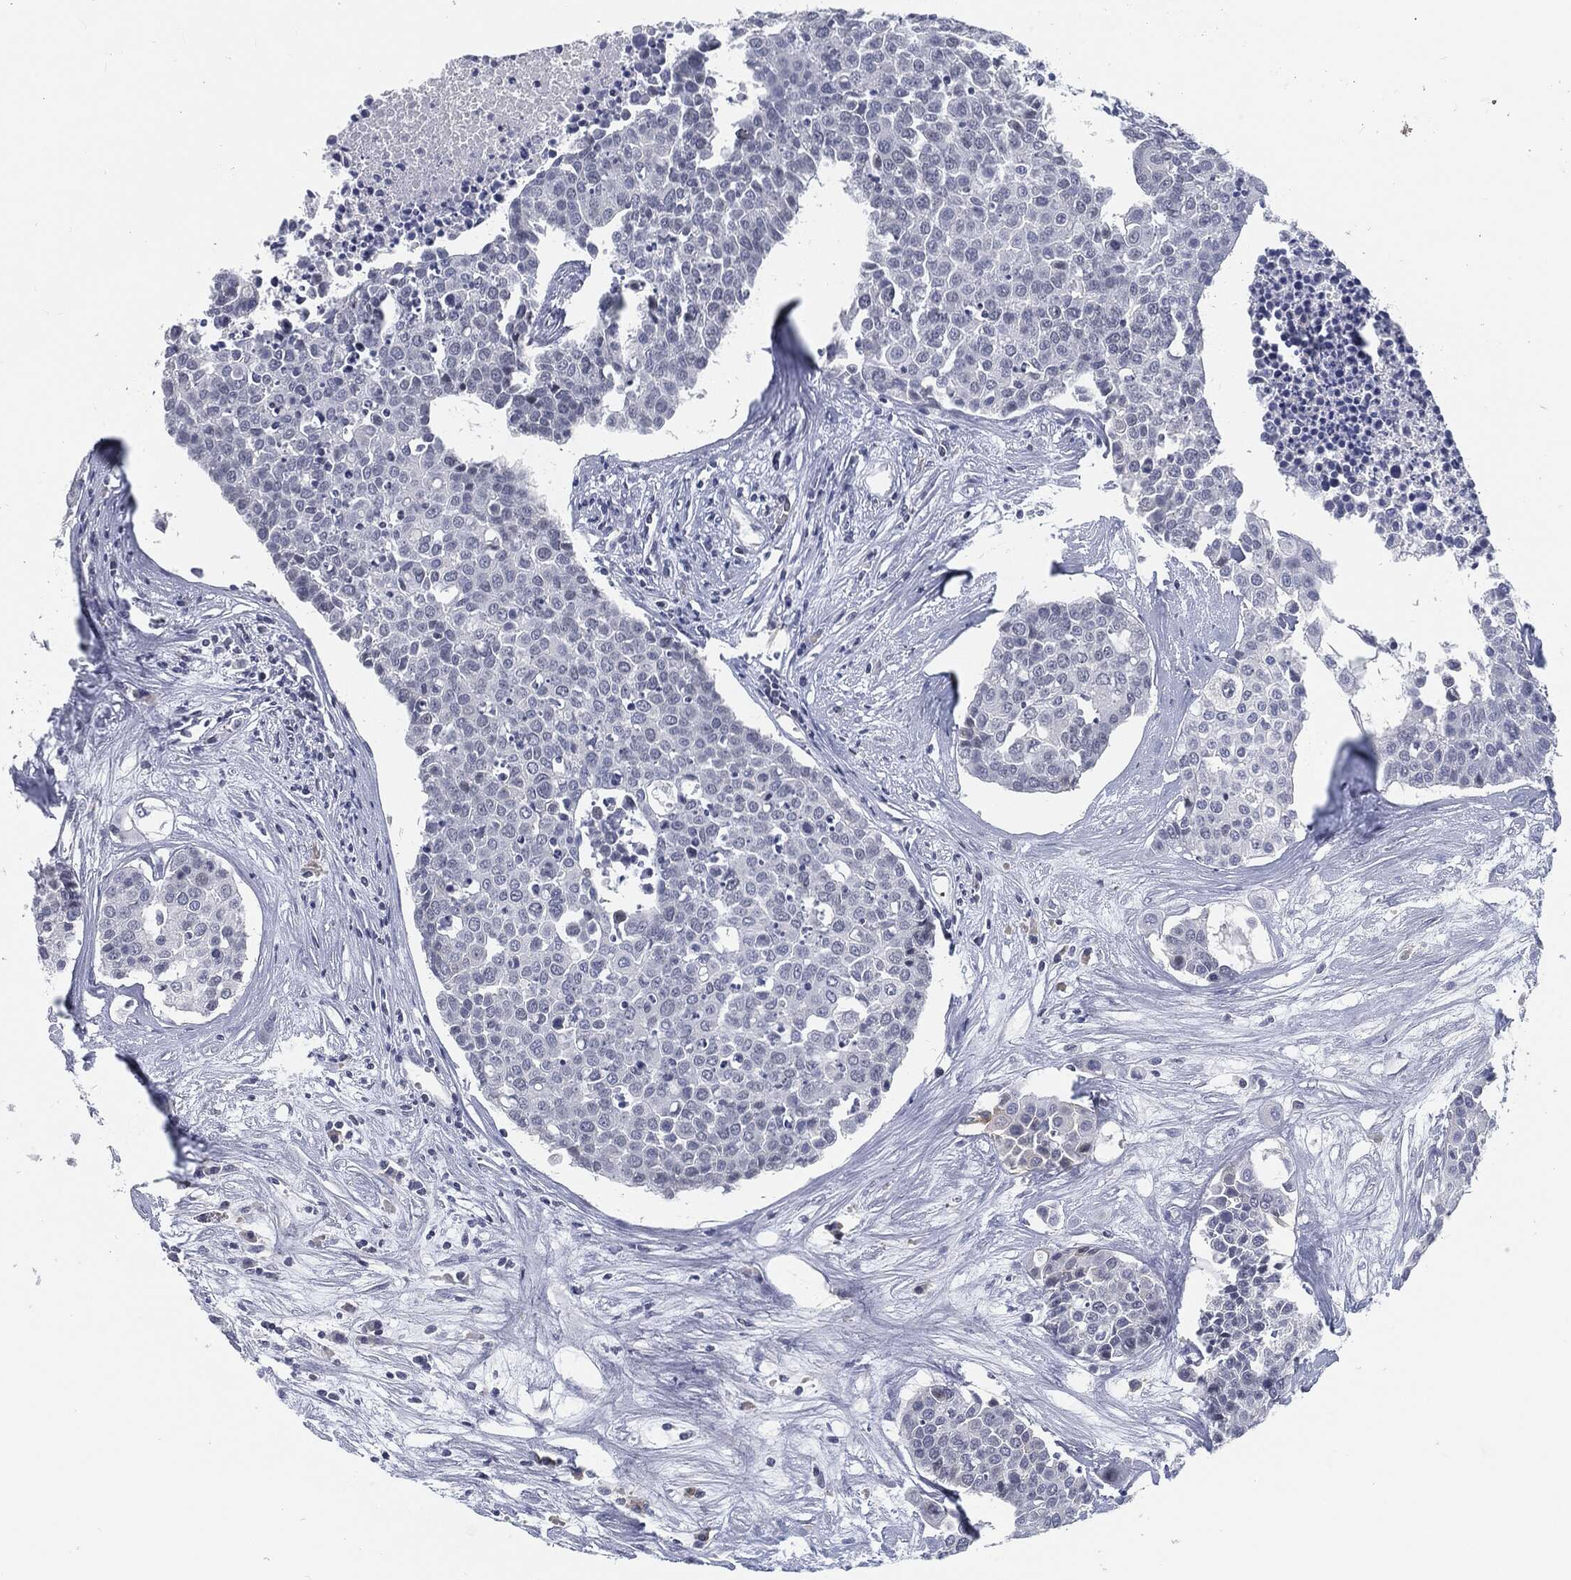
{"staining": {"intensity": "negative", "quantity": "none", "location": "none"}, "tissue": "carcinoid", "cell_type": "Tumor cells", "image_type": "cancer", "snomed": [{"axis": "morphology", "description": "Carcinoid, malignant, NOS"}, {"axis": "topography", "description": "Colon"}], "caption": "Carcinoid (malignant) was stained to show a protein in brown. There is no significant staining in tumor cells.", "gene": "PROM1", "patient": {"sex": "male", "age": 81}}